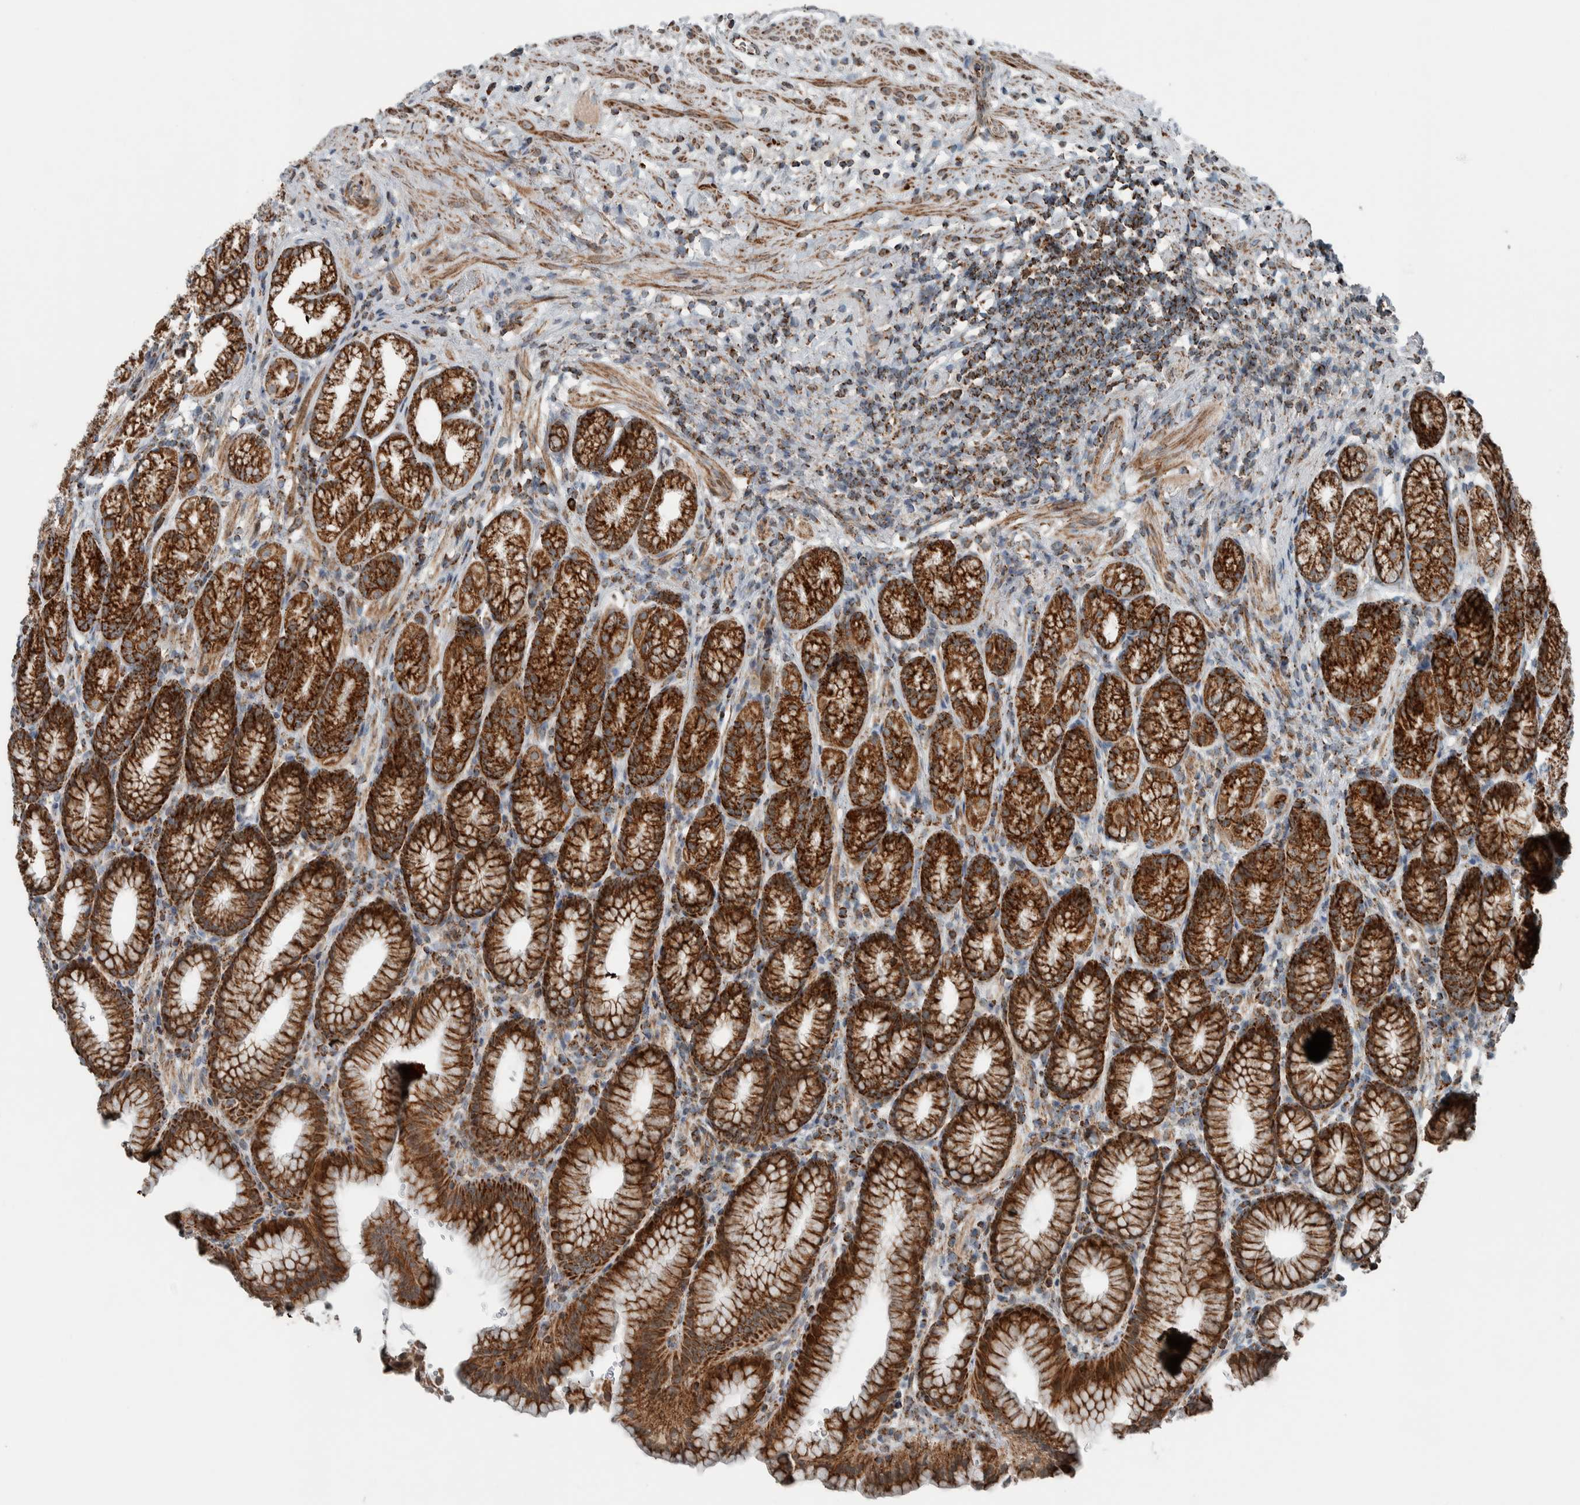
{"staining": {"intensity": "strong", "quantity": ">75%", "location": "cytoplasmic/membranous"}, "tissue": "stomach", "cell_type": "Glandular cells", "image_type": "normal", "snomed": [{"axis": "morphology", "description": "Normal tissue, NOS"}, {"axis": "topography", "description": "Stomach"}], "caption": "Glandular cells exhibit strong cytoplasmic/membranous expression in approximately >75% of cells in unremarkable stomach. (Brightfield microscopy of DAB IHC at high magnification).", "gene": "CNTROB", "patient": {"sex": "male", "age": 42}}